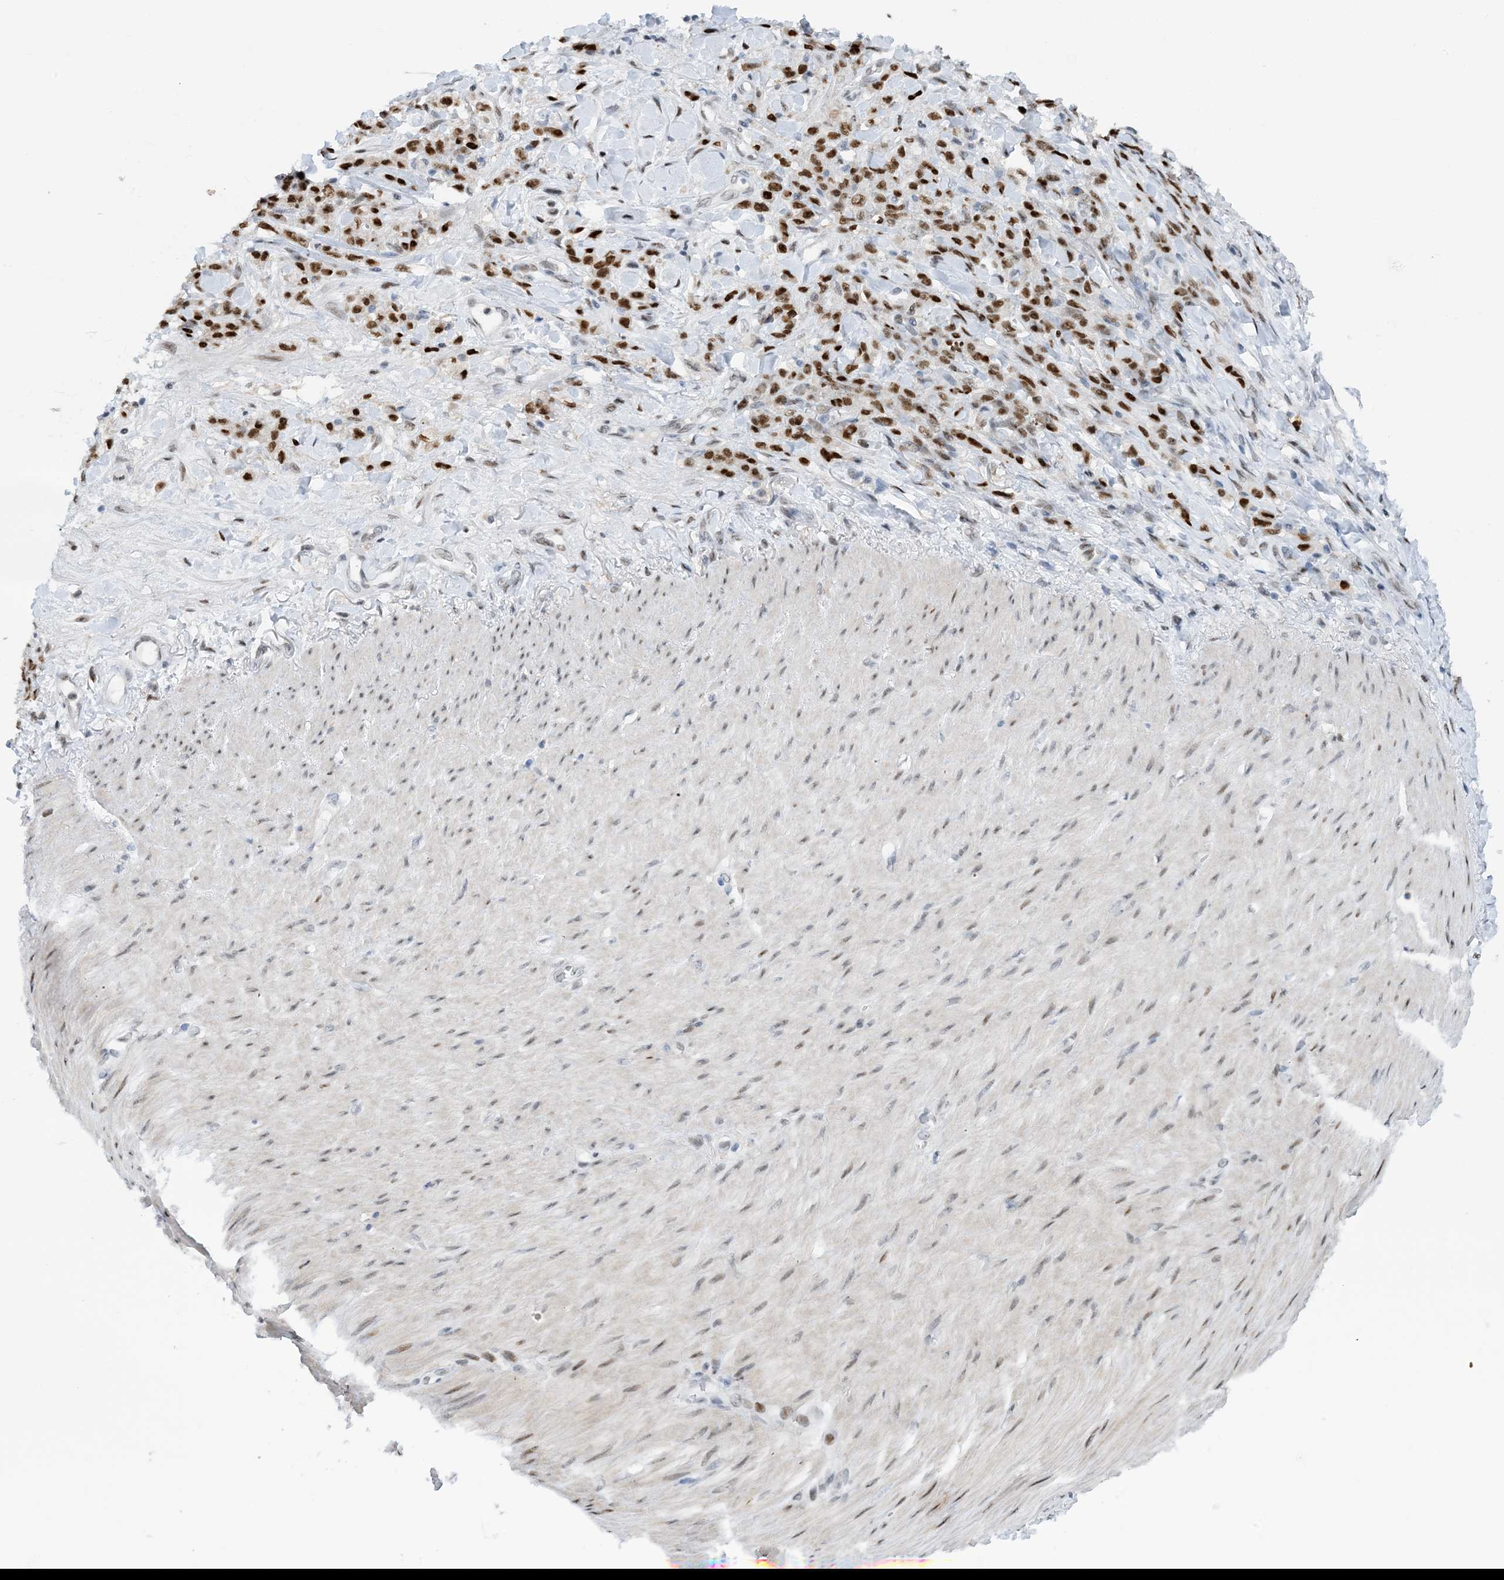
{"staining": {"intensity": "strong", "quantity": ">75%", "location": "nuclear"}, "tissue": "stomach cancer", "cell_type": "Tumor cells", "image_type": "cancer", "snomed": [{"axis": "morphology", "description": "Normal tissue, NOS"}, {"axis": "morphology", "description": "Adenocarcinoma, NOS"}, {"axis": "topography", "description": "Stomach"}], "caption": "There is high levels of strong nuclear staining in tumor cells of adenocarcinoma (stomach), as demonstrated by immunohistochemical staining (brown color).", "gene": "HEMK1", "patient": {"sex": "male", "age": 82}}